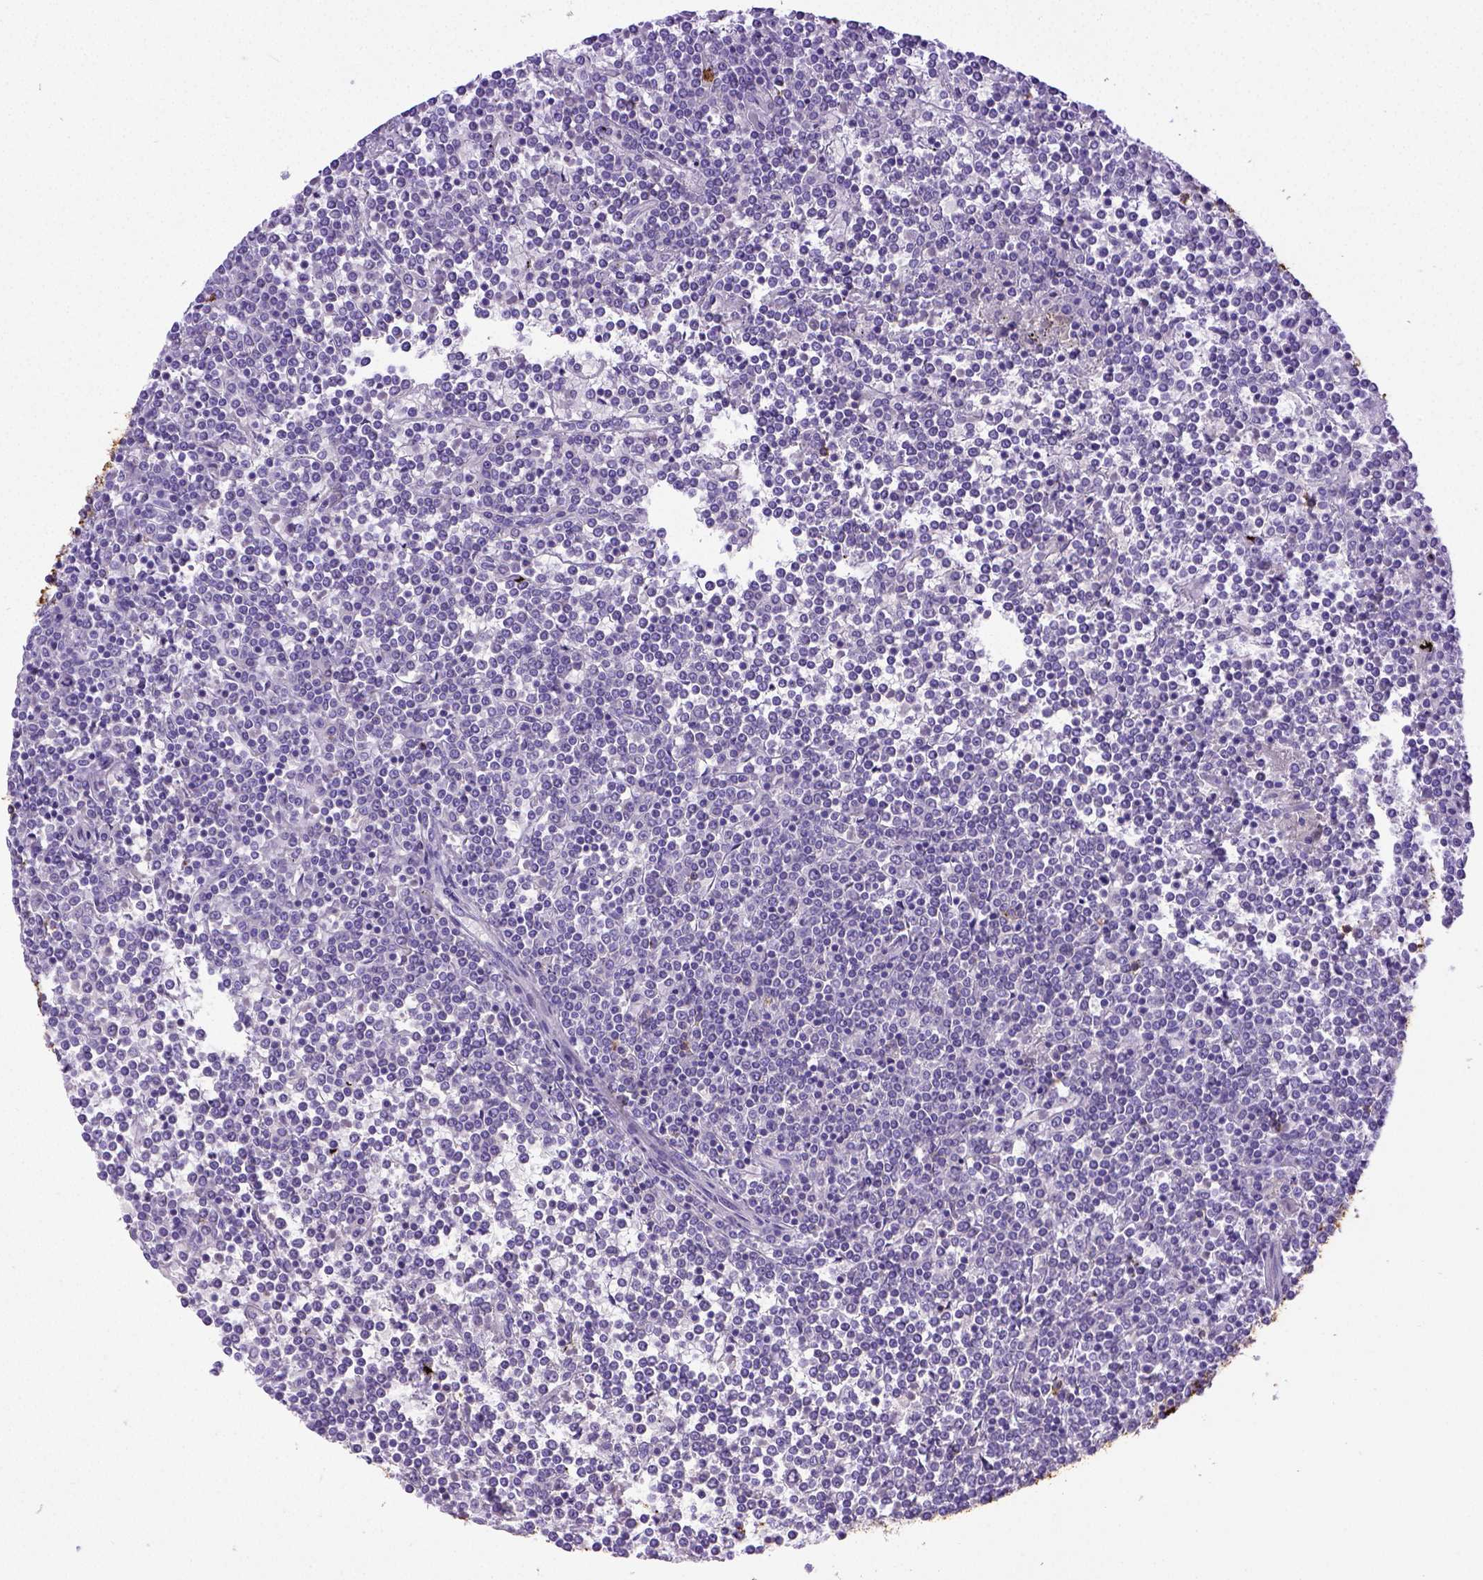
{"staining": {"intensity": "negative", "quantity": "none", "location": "none"}, "tissue": "lymphoma", "cell_type": "Tumor cells", "image_type": "cancer", "snomed": [{"axis": "morphology", "description": "Malignant lymphoma, non-Hodgkin's type, Low grade"}, {"axis": "topography", "description": "Spleen"}], "caption": "An IHC photomicrograph of lymphoma is shown. There is no staining in tumor cells of lymphoma.", "gene": "B3GAT1", "patient": {"sex": "female", "age": 19}}